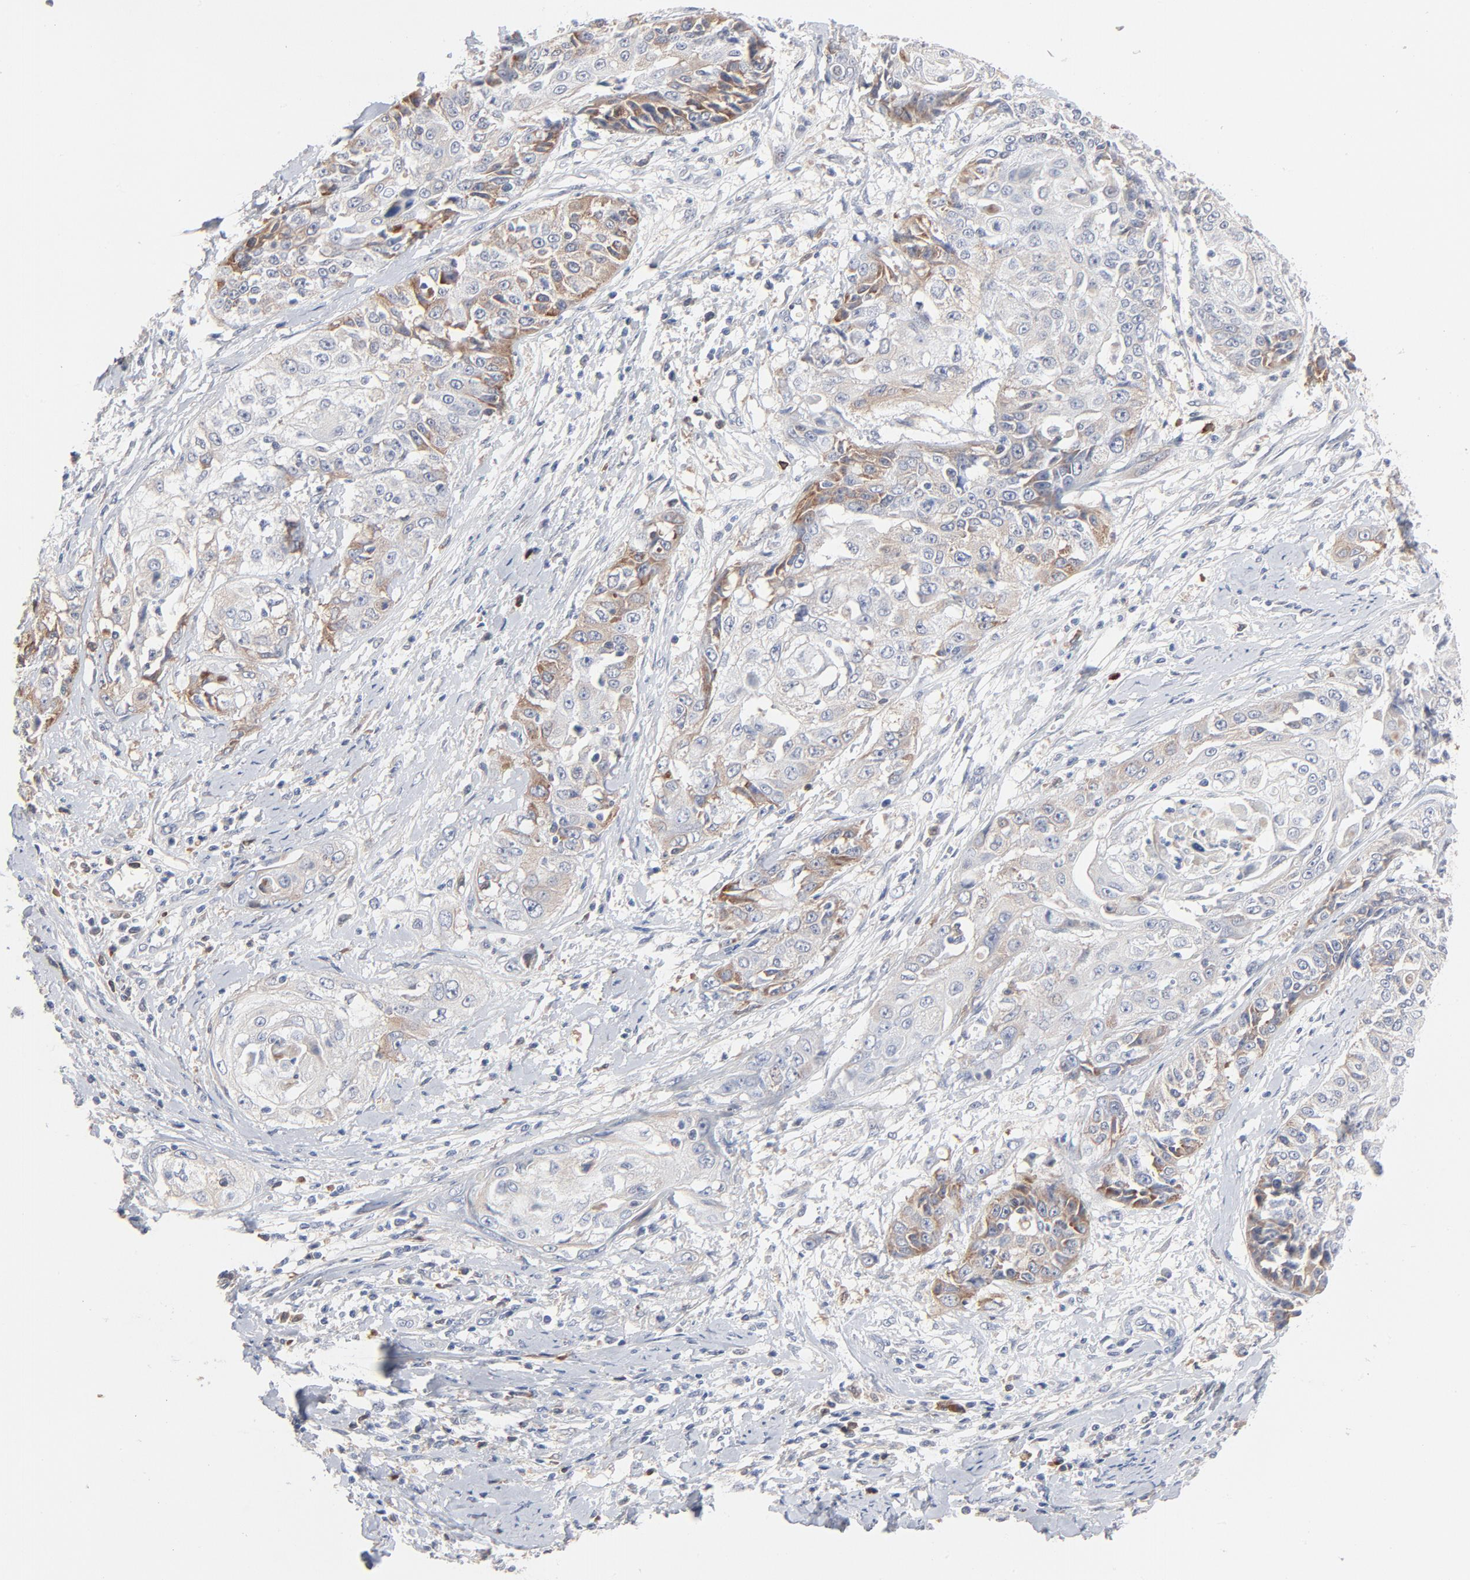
{"staining": {"intensity": "moderate", "quantity": "<25%", "location": "cytoplasmic/membranous"}, "tissue": "cervical cancer", "cell_type": "Tumor cells", "image_type": "cancer", "snomed": [{"axis": "morphology", "description": "Squamous cell carcinoma, NOS"}, {"axis": "topography", "description": "Cervix"}], "caption": "Squamous cell carcinoma (cervical) tissue exhibits moderate cytoplasmic/membranous staining in about <25% of tumor cells, visualized by immunohistochemistry. The staining is performed using DAB brown chromogen to label protein expression. The nuclei are counter-stained blue using hematoxylin.", "gene": "SERPINA4", "patient": {"sex": "female", "age": 64}}